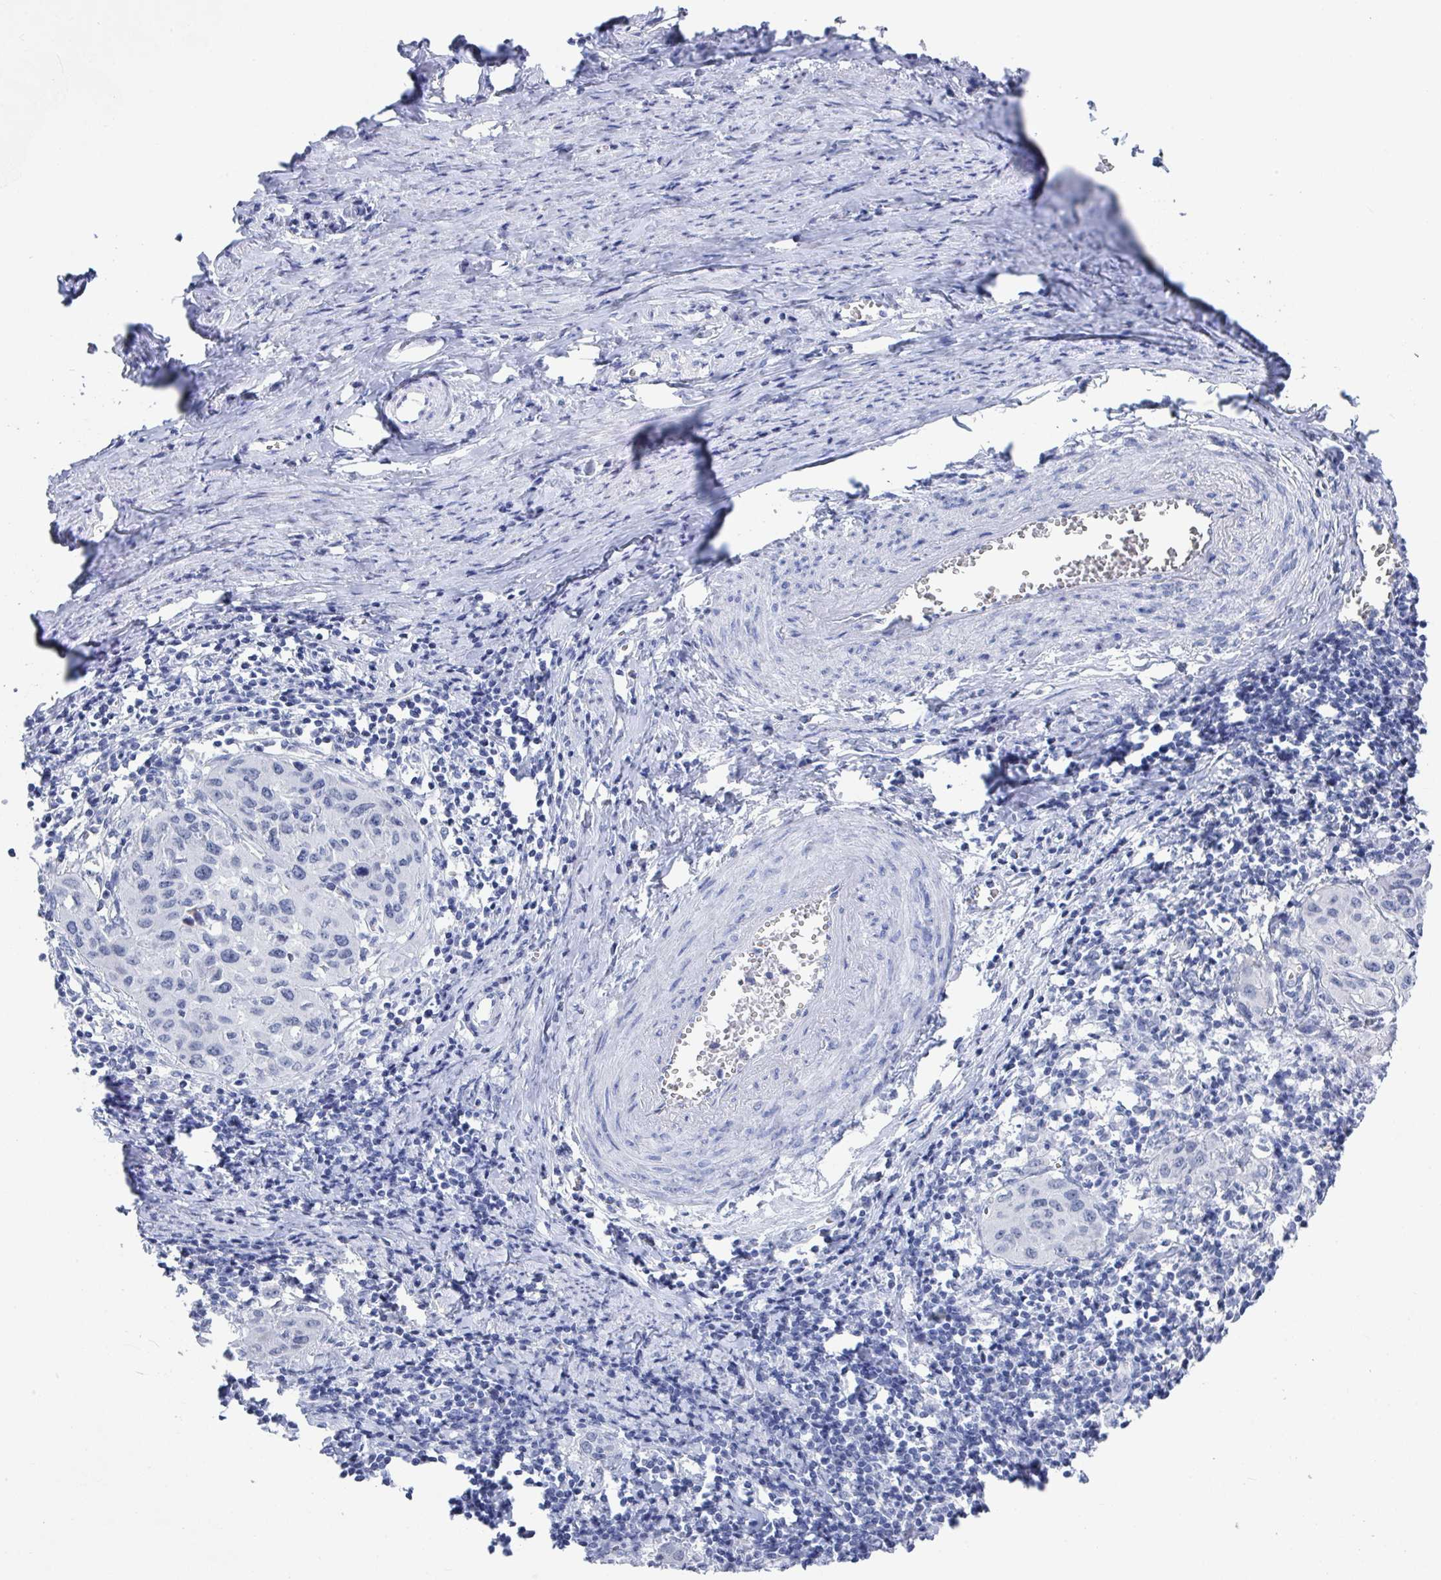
{"staining": {"intensity": "negative", "quantity": "none", "location": "none"}, "tissue": "cervical cancer", "cell_type": "Tumor cells", "image_type": "cancer", "snomed": [{"axis": "morphology", "description": "Squamous cell carcinoma, NOS"}, {"axis": "topography", "description": "Cervix"}], "caption": "High magnification brightfield microscopy of cervical cancer (squamous cell carcinoma) stained with DAB (brown) and counterstained with hematoxylin (blue): tumor cells show no significant staining.", "gene": "CAMKV", "patient": {"sex": "female", "age": 51}}